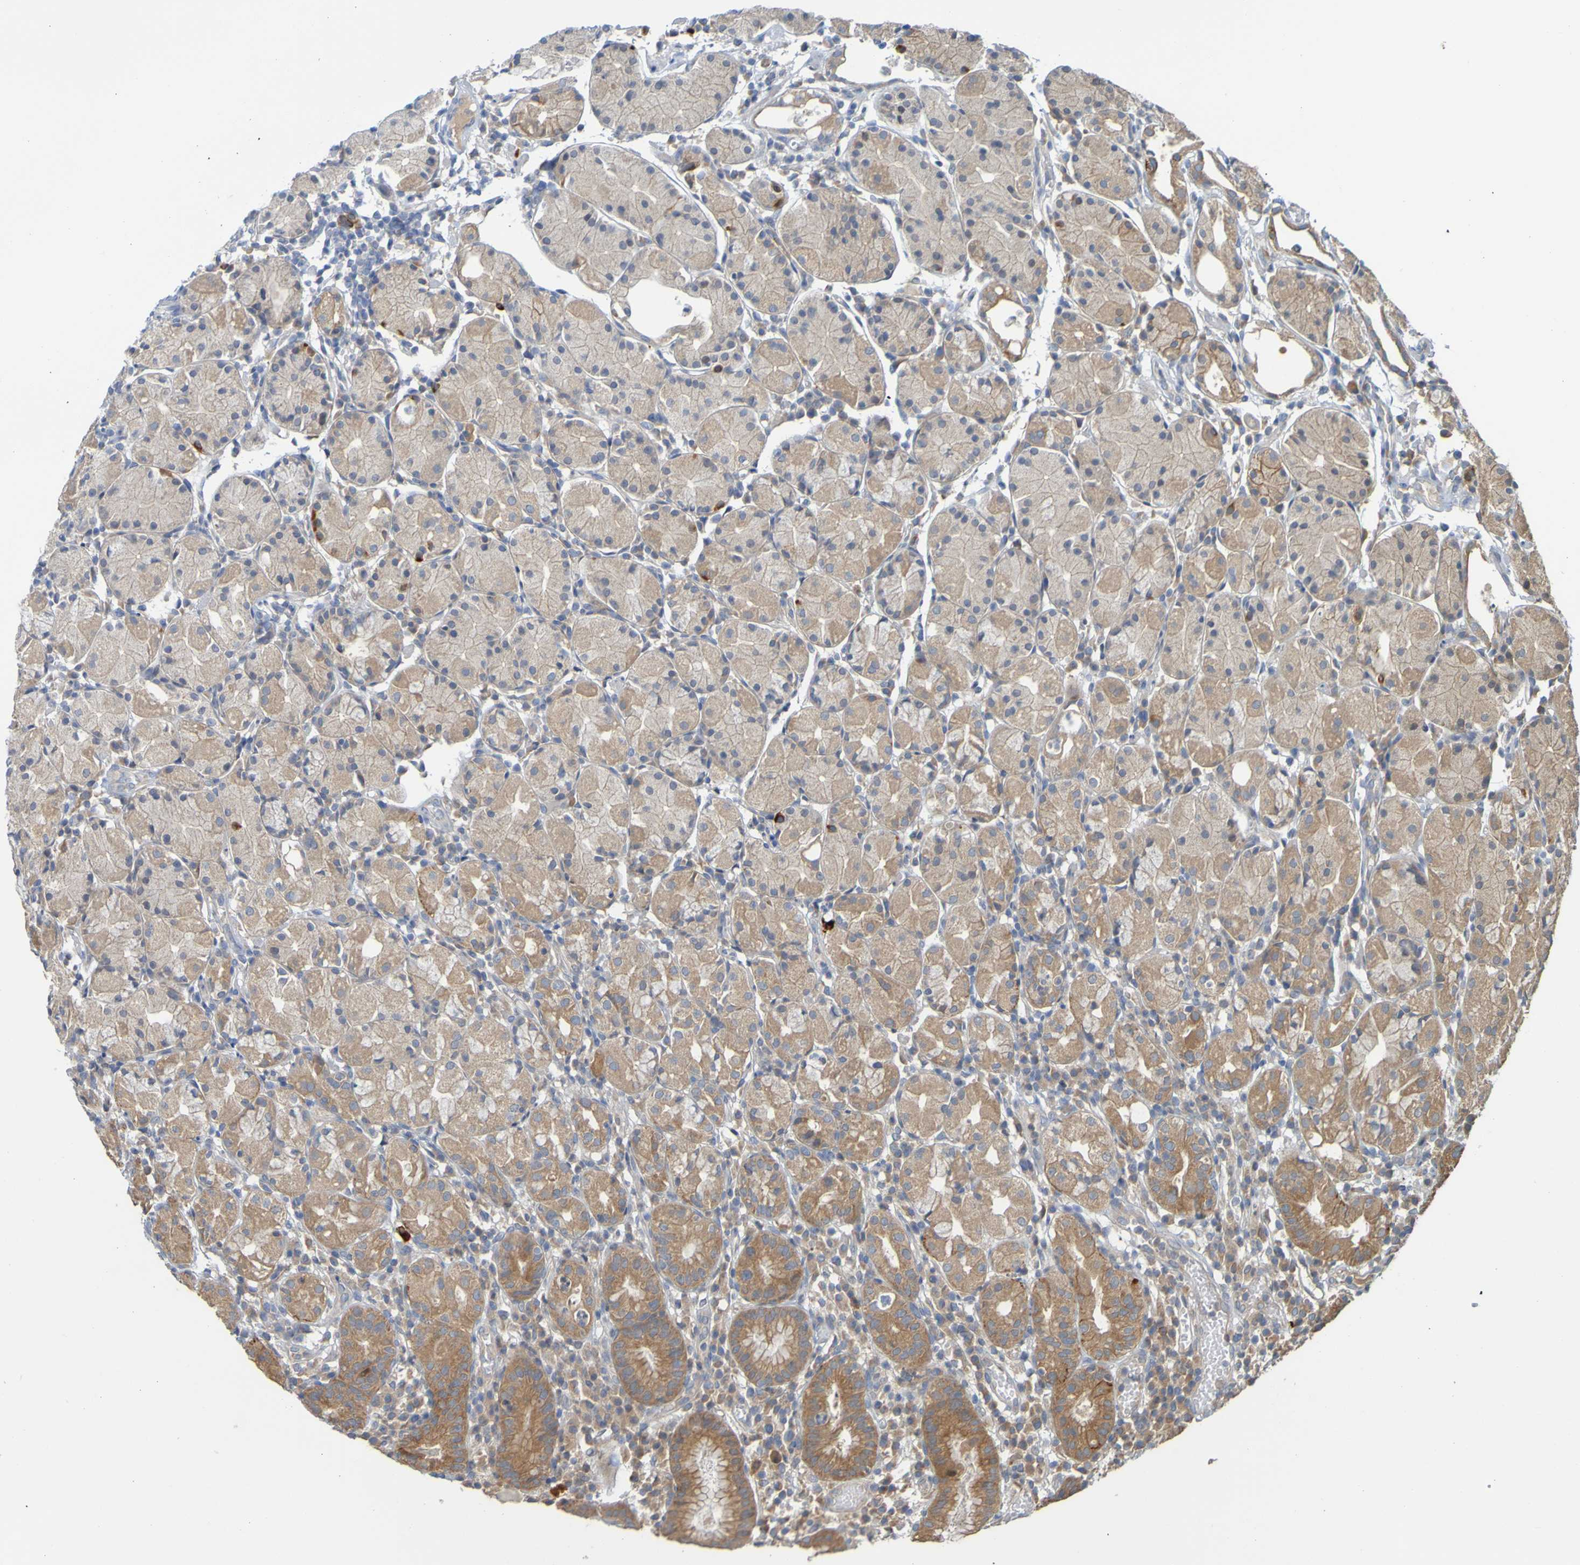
{"staining": {"intensity": "strong", "quantity": "25%-75%", "location": "cytoplasmic/membranous"}, "tissue": "stomach", "cell_type": "Glandular cells", "image_type": "normal", "snomed": [{"axis": "morphology", "description": "Normal tissue, NOS"}, {"axis": "topography", "description": "Stomach"}, {"axis": "topography", "description": "Stomach, lower"}], "caption": "A high-resolution image shows immunohistochemistry (IHC) staining of normal stomach, which exhibits strong cytoplasmic/membranous staining in about 25%-75% of glandular cells.", "gene": "NAV2", "patient": {"sex": "female", "age": 75}}